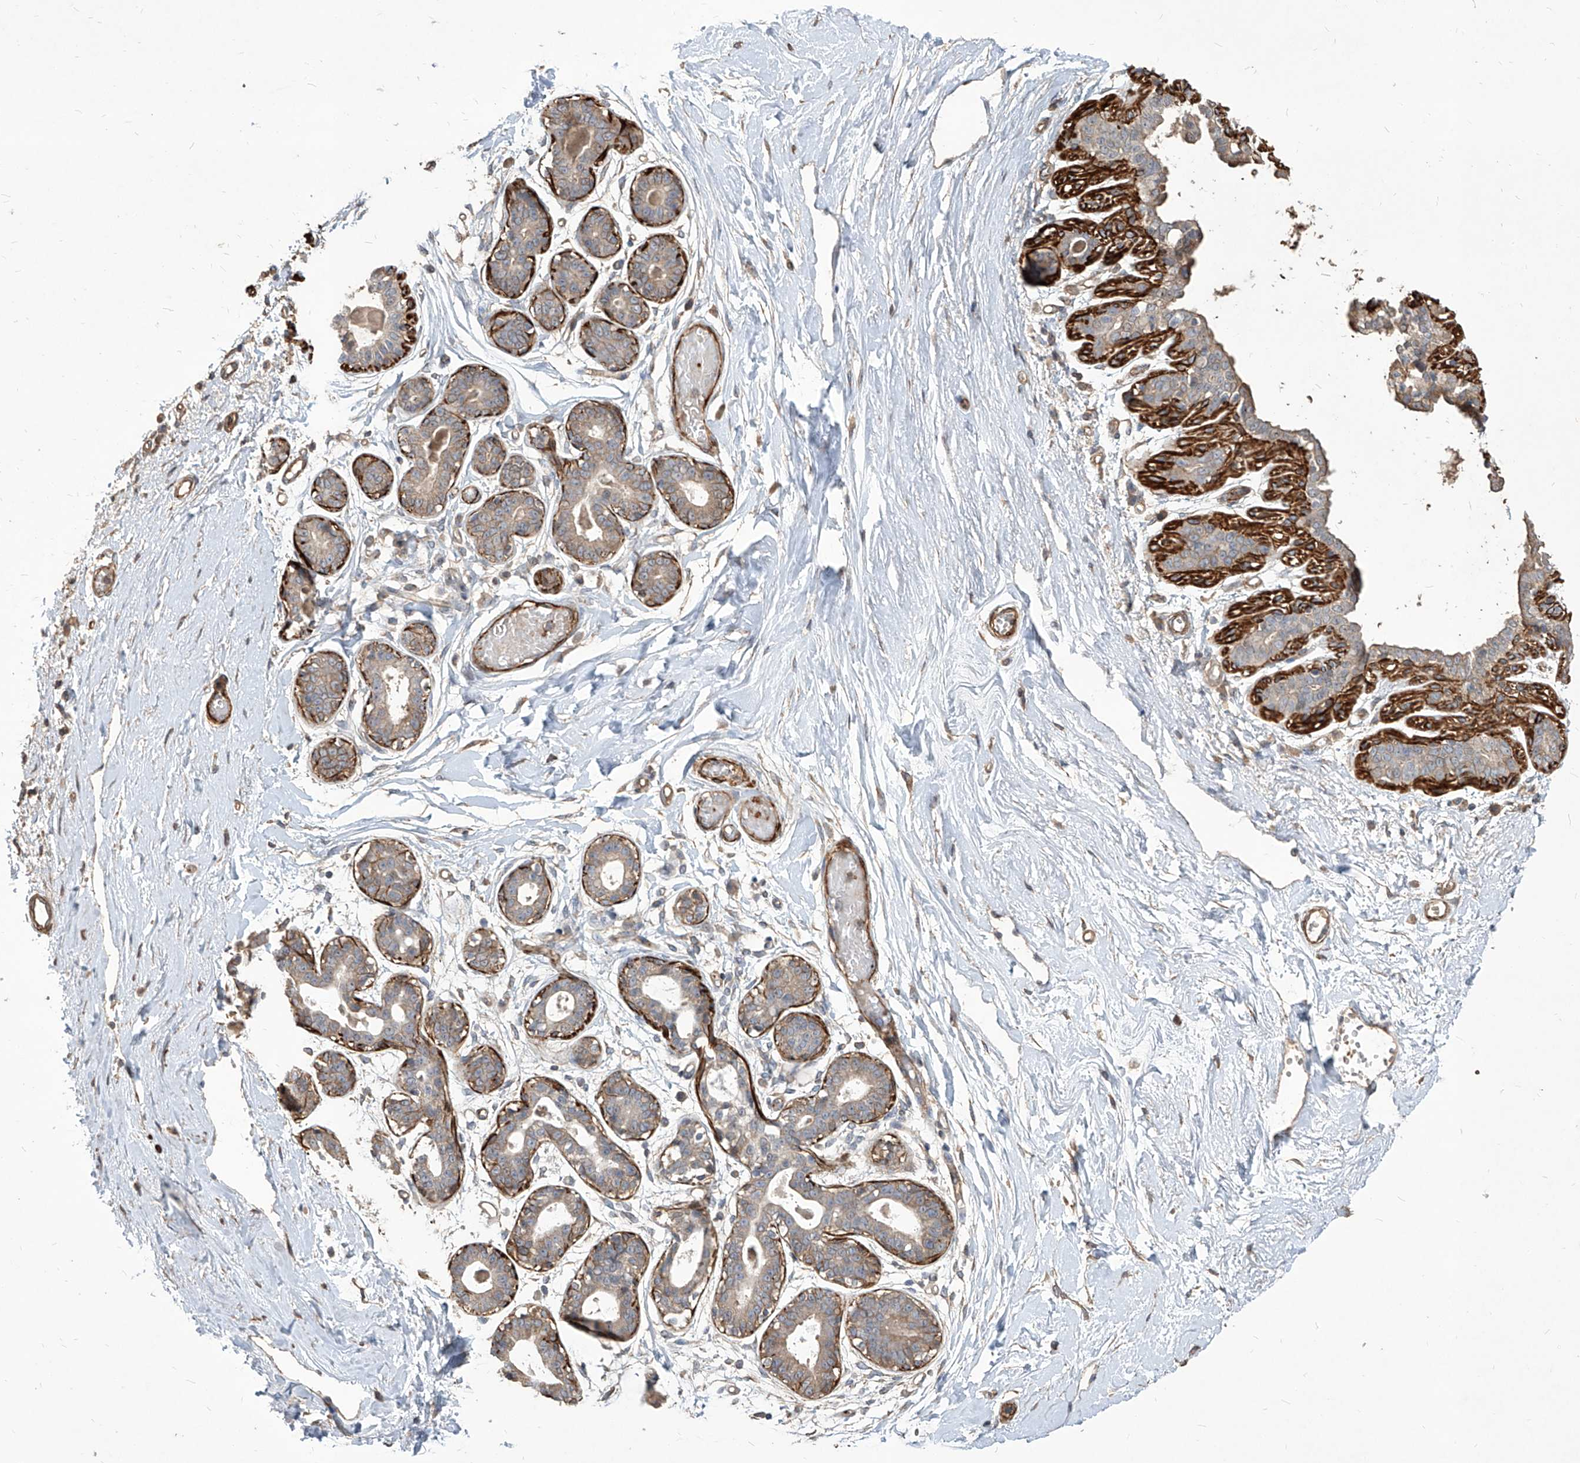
{"staining": {"intensity": "negative", "quantity": "none", "location": "none"}, "tissue": "breast", "cell_type": "Adipocytes", "image_type": "normal", "snomed": [{"axis": "morphology", "description": "Normal tissue, NOS"}, {"axis": "topography", "description": "Breast"}], "caption": "Immunohistochemical staining of unremarkable human breast exhibits no significant staining in adipocytes.", "gene": "FAM83B", "patient": {"sex": "female", "age": 45}}